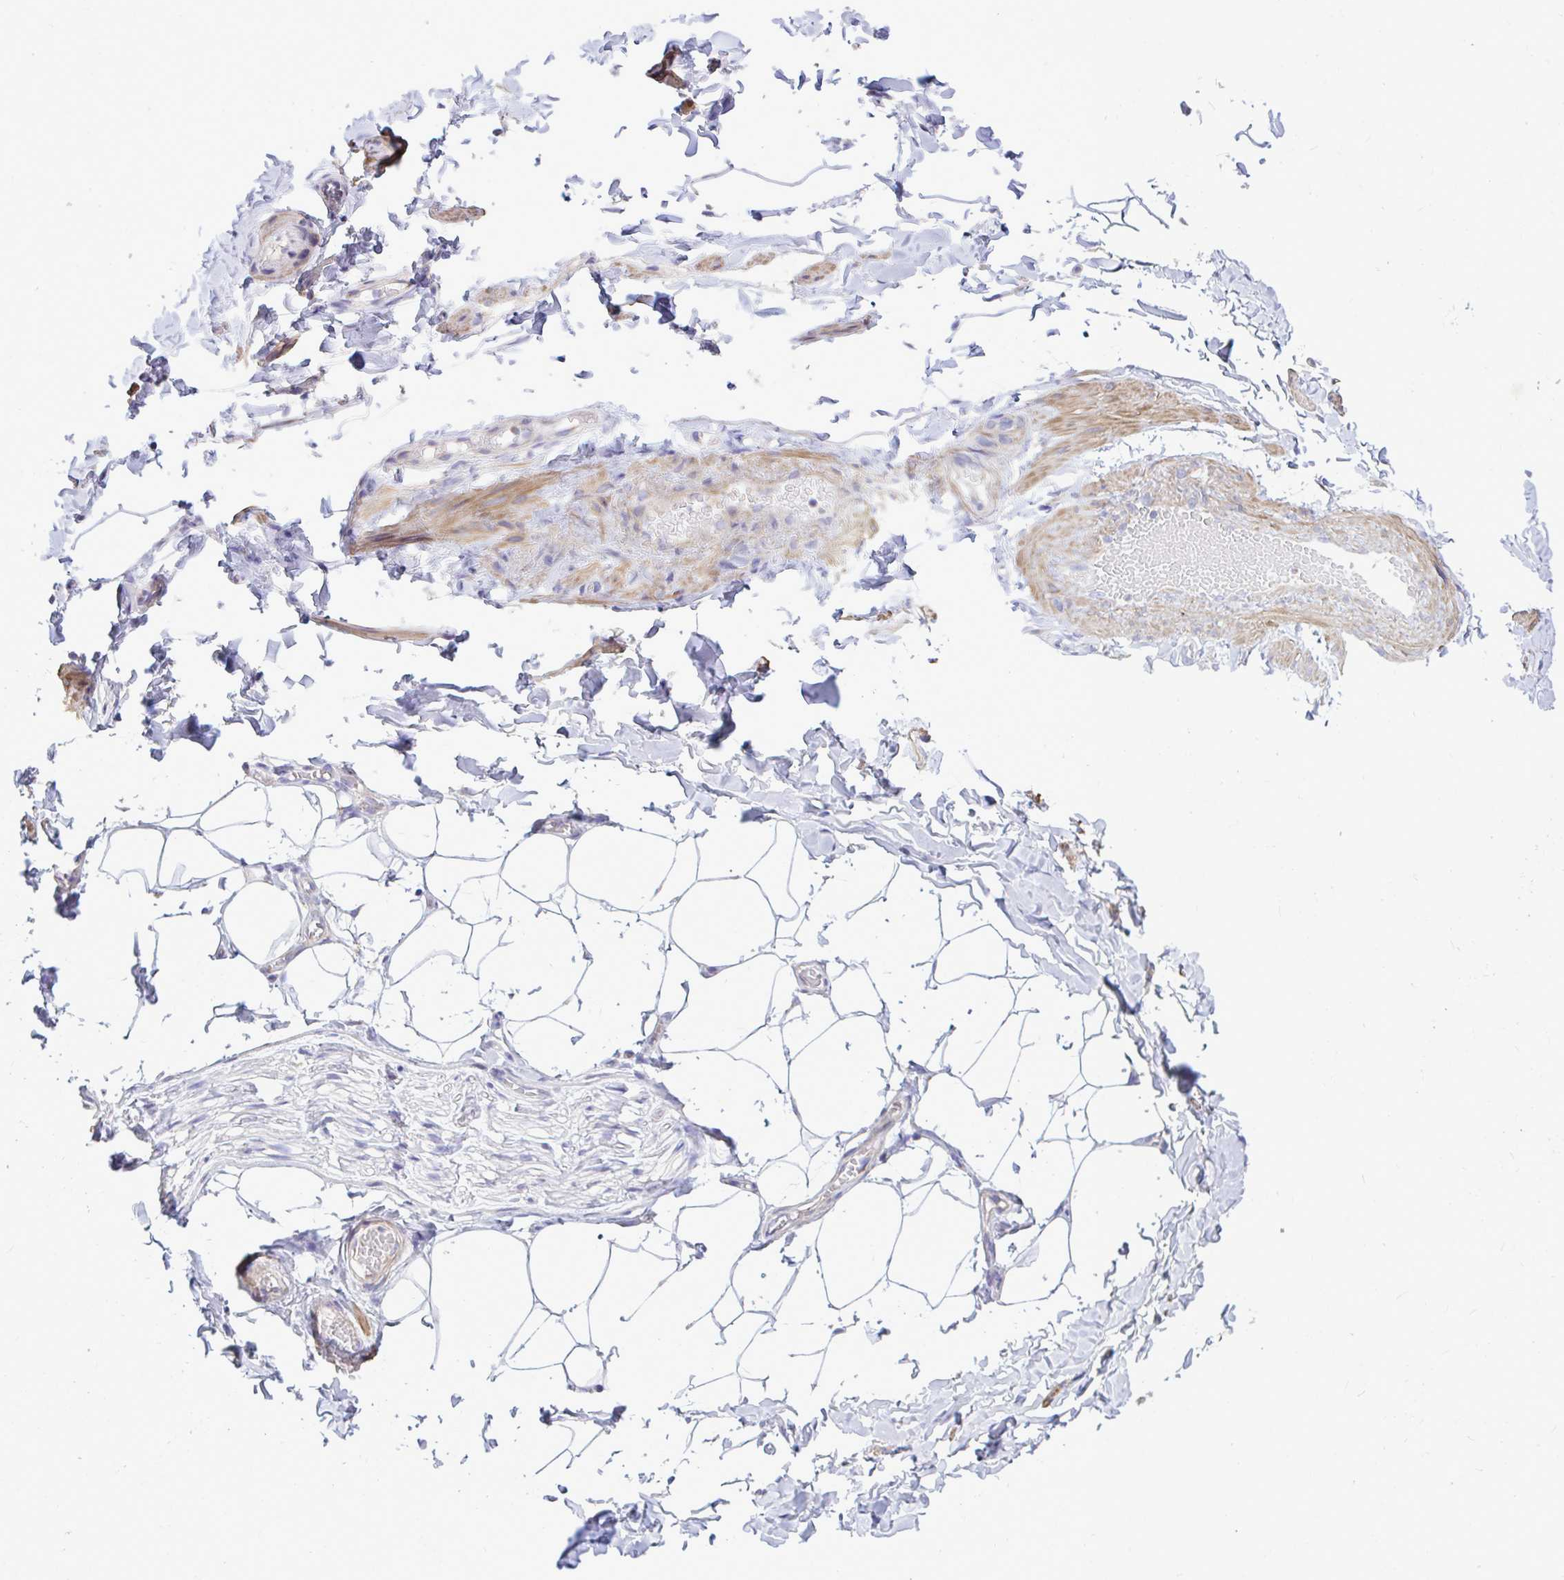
{"staining": {"intensity": "negative", "quantity": "none", "location": "none"}, "tissue": "adipose tissue", "cell_type": "Adipocytes", "image_type": "normal", "snomed": [{"axis": "morphology", "description": "Normal tissue, NOS"}, {"axis": "topography", "description": "Soft tissue"}, {"axis": "topography", "description": "Adipose tissue"}, {"axis": "topography", "description": "Vascular tissue"}, {"axis": "topography", "description": "Peripheral nerve tissue"}], "caption": "Protein analysis of benign adipose tissue shows no significant positivity in adipocytes.", "gene": "ENSG00000269547", "patient": {"sex": "male", "age": 29}}